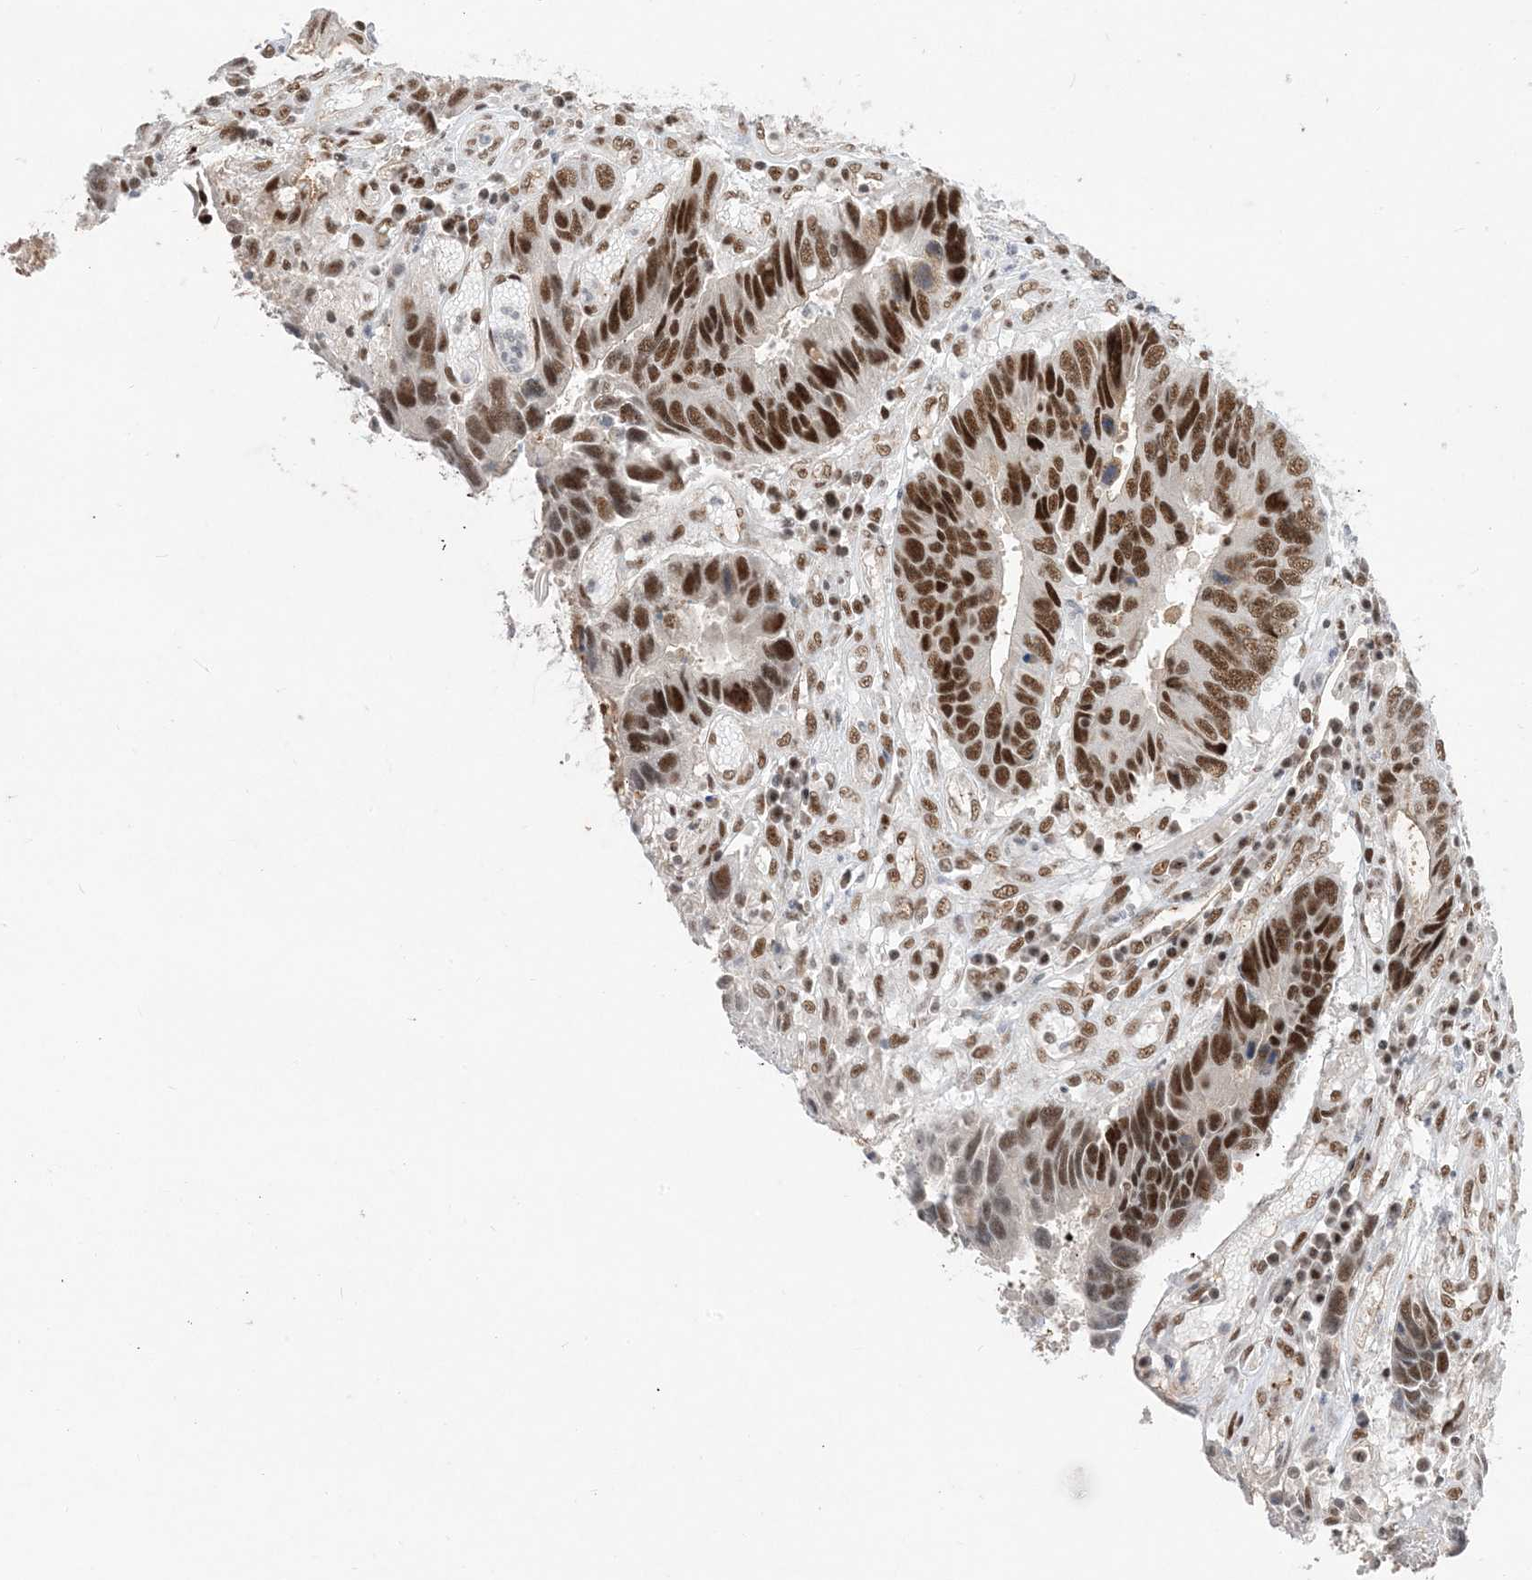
{"staining": {"intensity": "strong", "quantity": ">75%", "location": "nuclear"}, "tissue": "colorectal cancer", "cell_type": "Tumor cells", "image_type": "cancer", "snomed": [{"axis": "morphology", "description": "Adenocarcinoma, NOS"}, {"axis": "topography", "description": "Rectum"}], "caption": "An immunohistochemistry micrograph of neoplastic tissue is shown. Protein staining in brown labels strong nuclear positivity in adenocarcinoma (colorectal) within tumor cells. Using DAB (3,3'-diaminobenzidine) (brown) and hematoxylin (blue) stains, captured at high magnification using brightfield microscopy.", "gene": "SF3A3", "patient": {"sex": "male", "age": 84}}